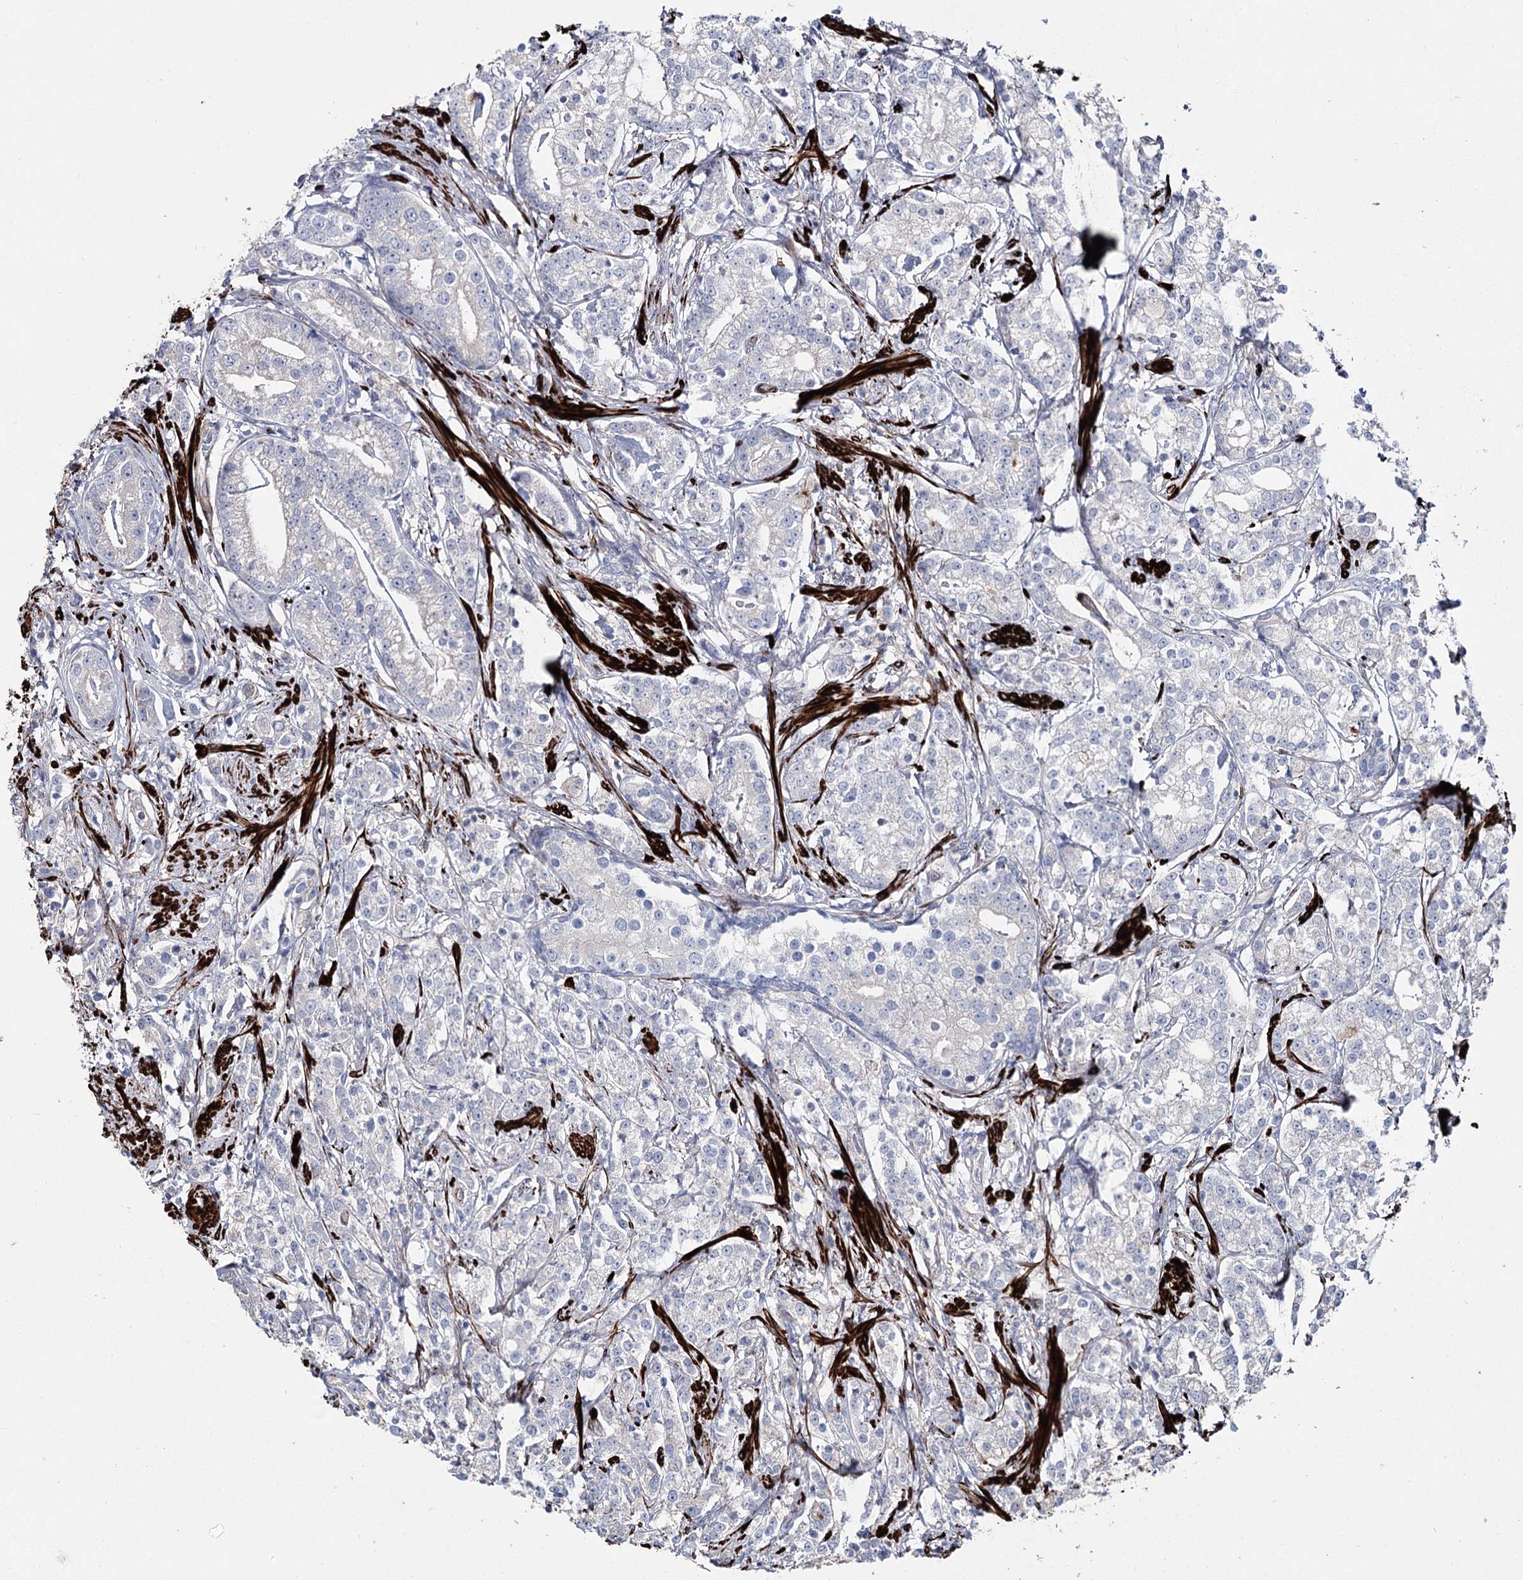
{"staining": {"intensity": "negative", "quantity": "none", "location": "none"}, "tissue": "prostate cancer", "cell_type": "Tumor cells", "image_type": "cancer", "snomed": [{"axis": "morphology", "description": "Adenocarcinoma, High grade"}, {"axis": "topography", "description": "Prostate"}], "caption": "The immunohistochemistry (IHC) image has no significant staining in tumor cells of adenocarcinoma (high-grade) (prostate) tissue.", "gene": "SUMF1", "patient": {"sex": "male", "age": 69}}